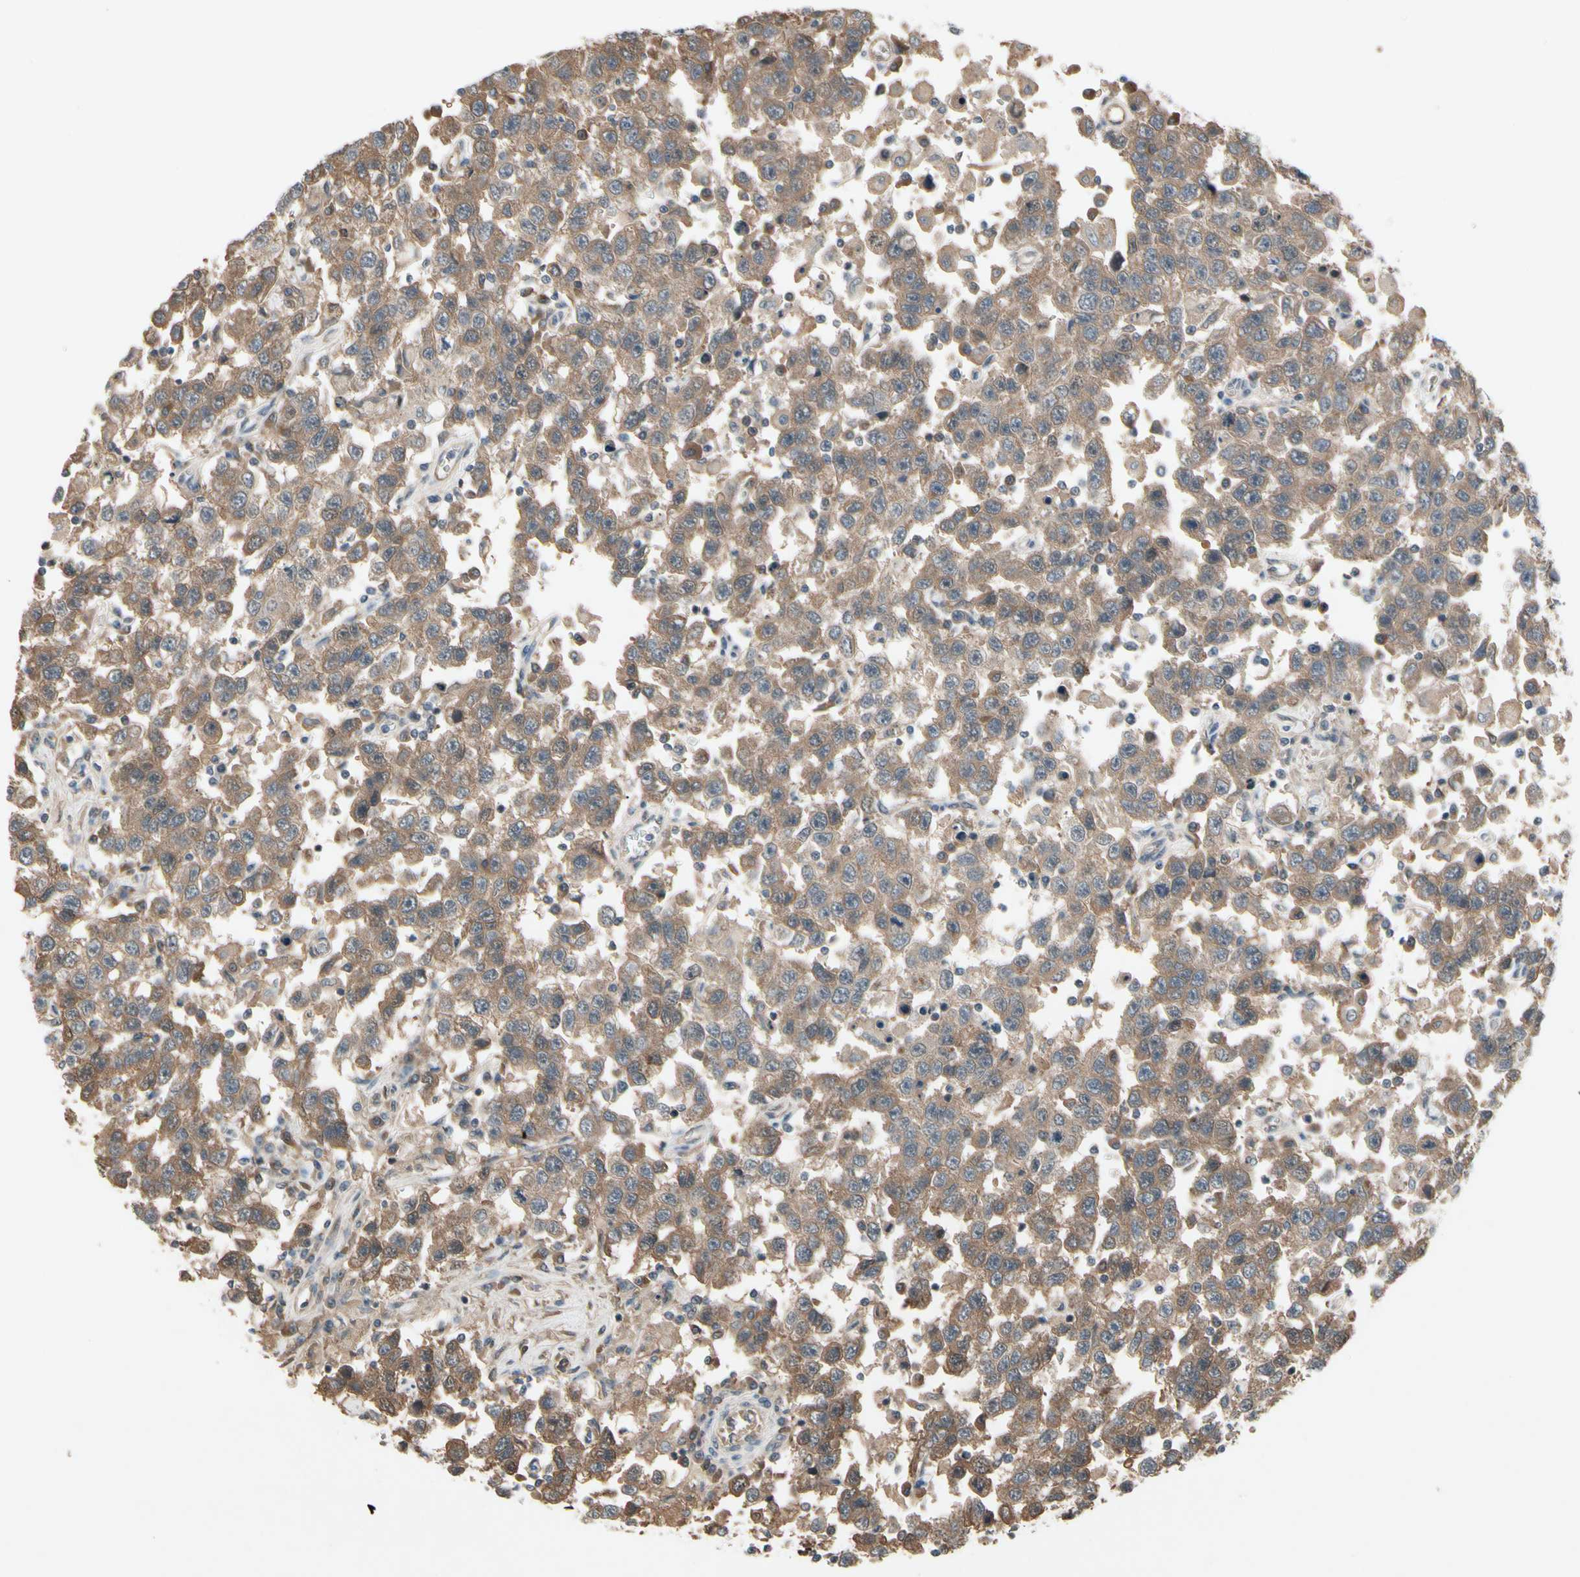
{"staining": {"intensity": "moderate", "quantity": ">75%", "location": "cytoplasmic/membranous"}, "tissue": "testis cancer", "cell_type": "Tumor cells", "image_type": "cancer", "snomed": [{"axis": "morphology", "description": "Seminoma, NOS"}, {"axis": "topography", "description": "Testis"}], "caption": "Testis cancer was stained to show a protein in brown. There is medium levels of moderate cytoplasmic/membranous positivity in about >75% of tumor cells.", "gene": "NSF", "patient": {"sex": "male", "age": 41}}